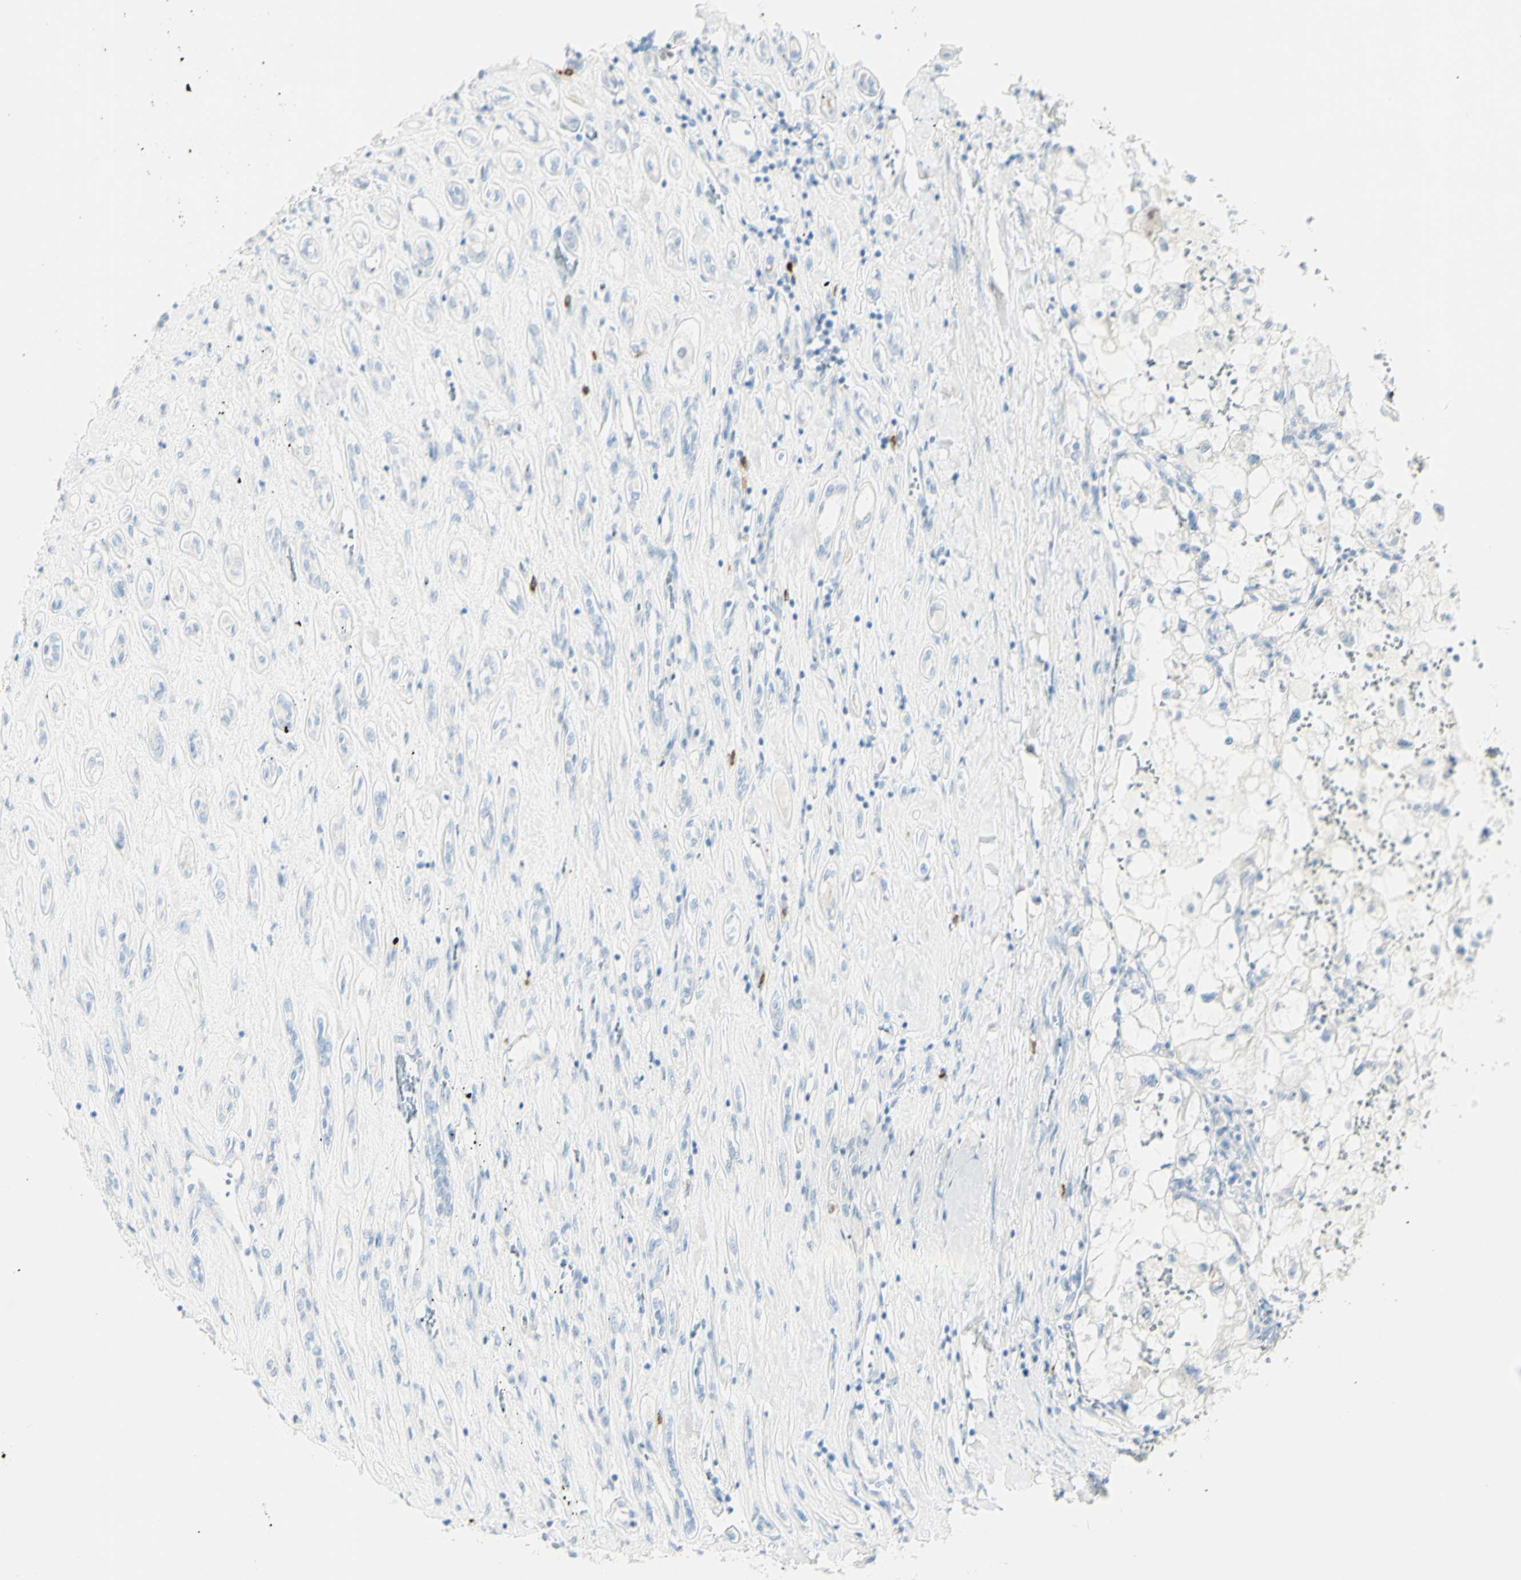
{"staining": {"intensity": "negative", "quantity": "none", "location": "none"}, "tissue": "renal cancer", "cell_type": "Tumor cells", "image_type": "cancer", "snomed": [{"axis": "morphology", "description": "Adenocarcinoma, NOS"}, {"axis": "topography", "description": "Kidney"}], "caption": "Human adenocarcinoma (renal) stained for a protein using IHC displays no positivity in tumor cells.", "gene": "LETM1", "patient": {"sex": "female", "age": 70}}